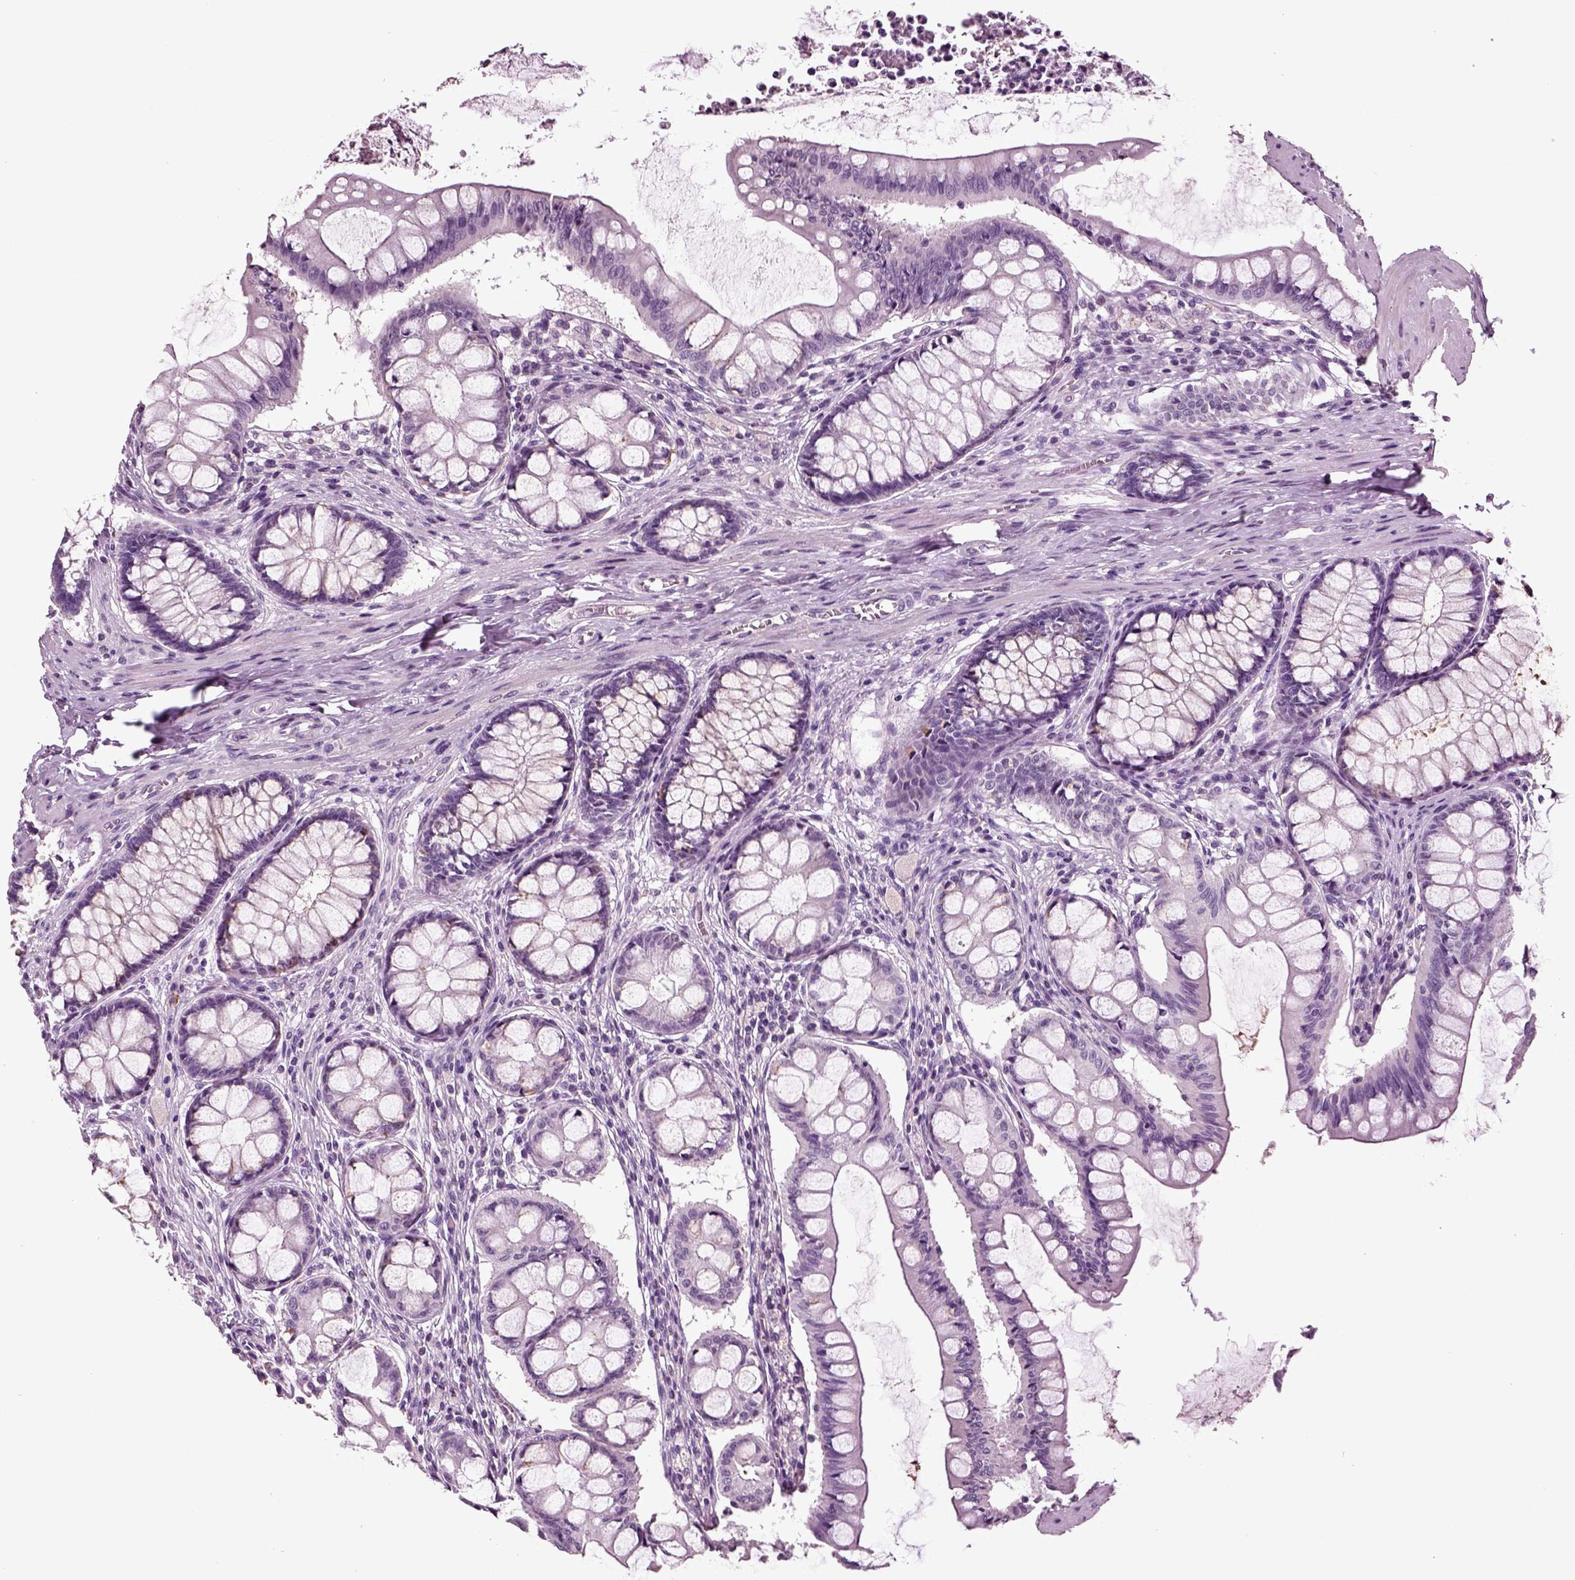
{"staining": {"intensity": "negative", "quantity": "none", "location": "none"}, "tissue": "colon", "cell_type": "Endothelial cells", "image_type": "normal", "snomed": [{"axis": "morphology", "description": "Normal tissue, NOS"}, {"axis": "topography", "description": "Colon"}], "caption": "An IHC micrograph of unremarkable colon is shown. There is no staining in endothelial cells of colon.", "gene": "DEFB118", "patient": {"sex": "female", "age": 65}}